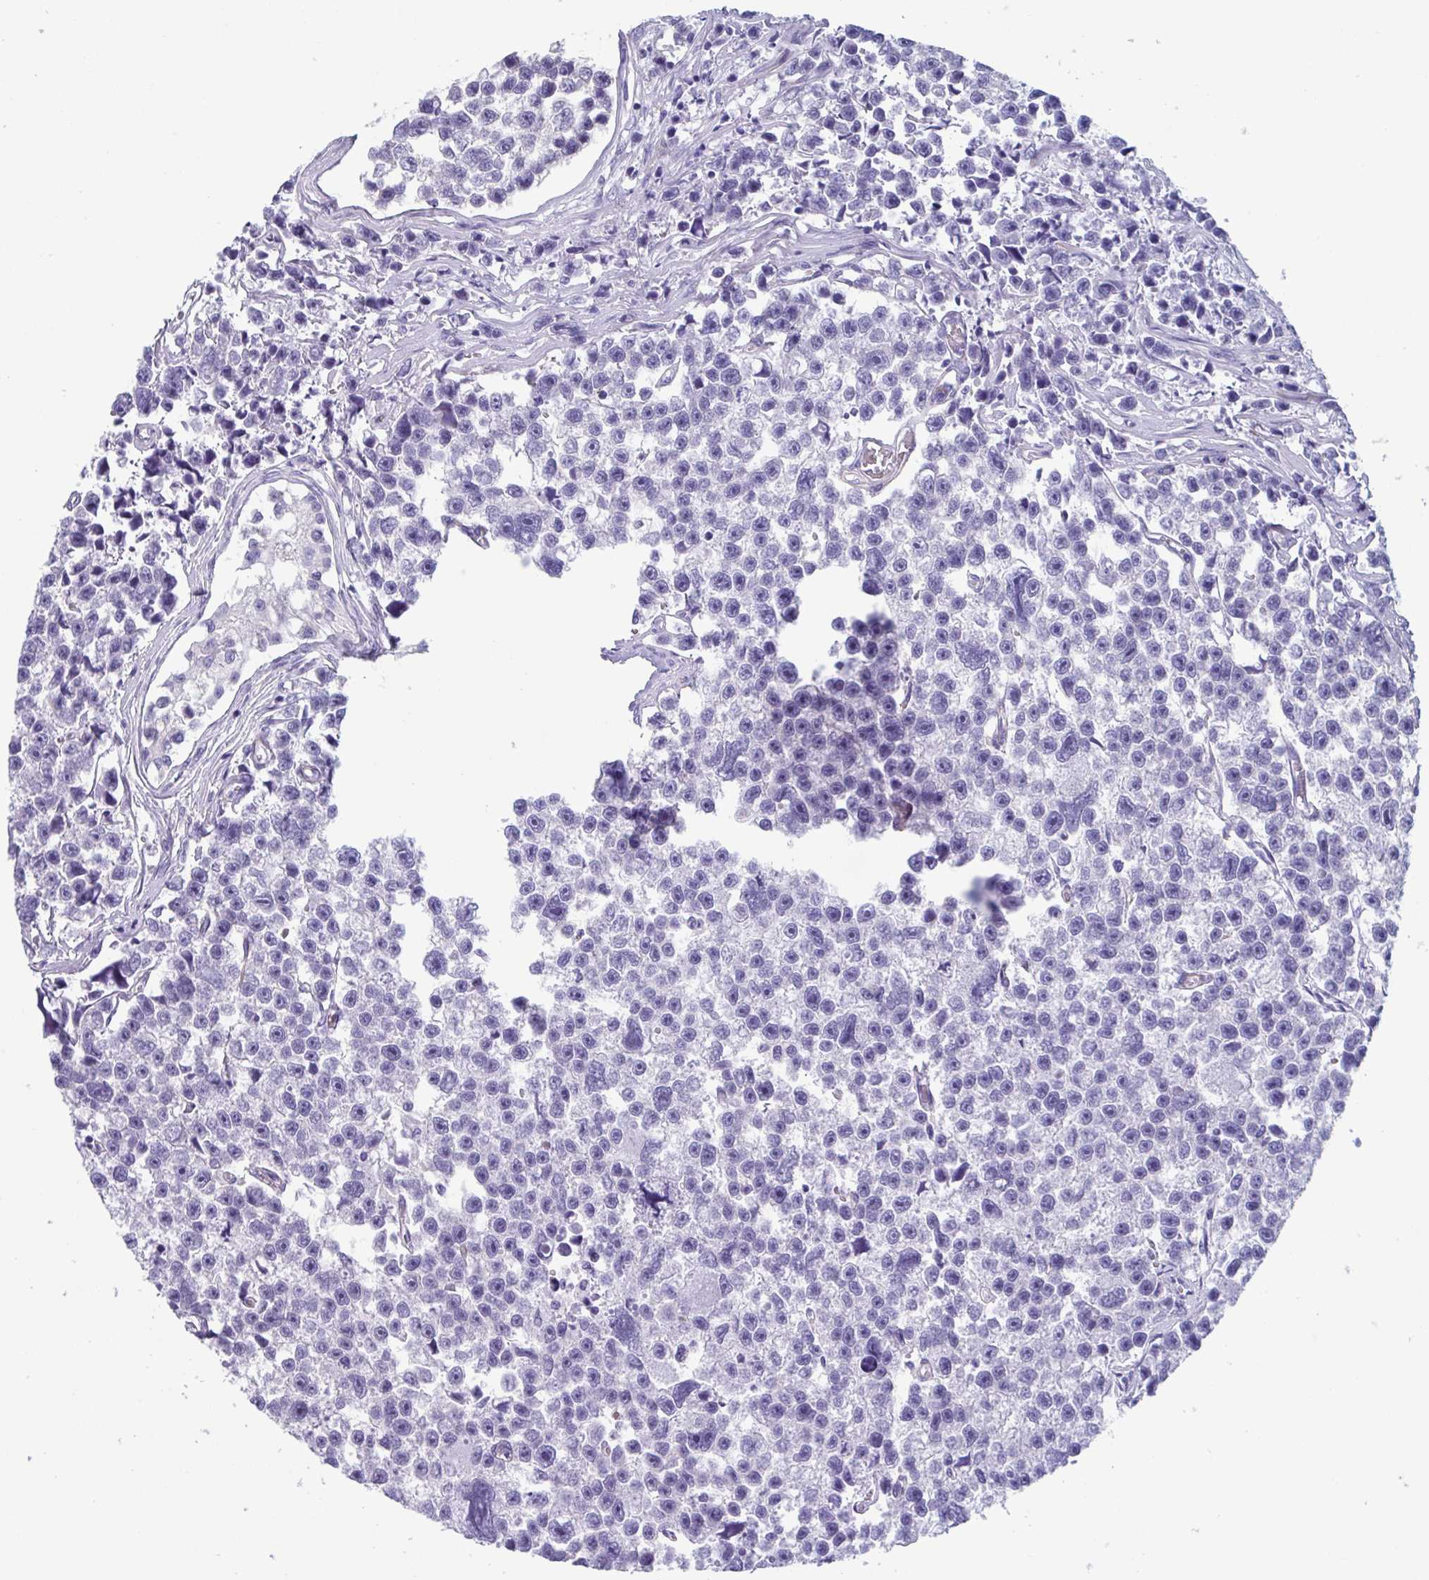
{"staining": {"intensity": "negative", "quantity": "none", "location": "none"}, "tissue": "testis cancer", "cell_type": "Tumor cells", "image_type": "cancer", "snomed": [{"axis": "morphology", "description": "Seminoma, NOS"}, {"axis": "topography", "description": "Testis"}], "caption": "A high-resolution image shows IHC staining of seminoma (testis), which reveals no significant staining in tumor cells.", "gene": "LPIN3", "patient": {"sex": "male", "age": 26}}